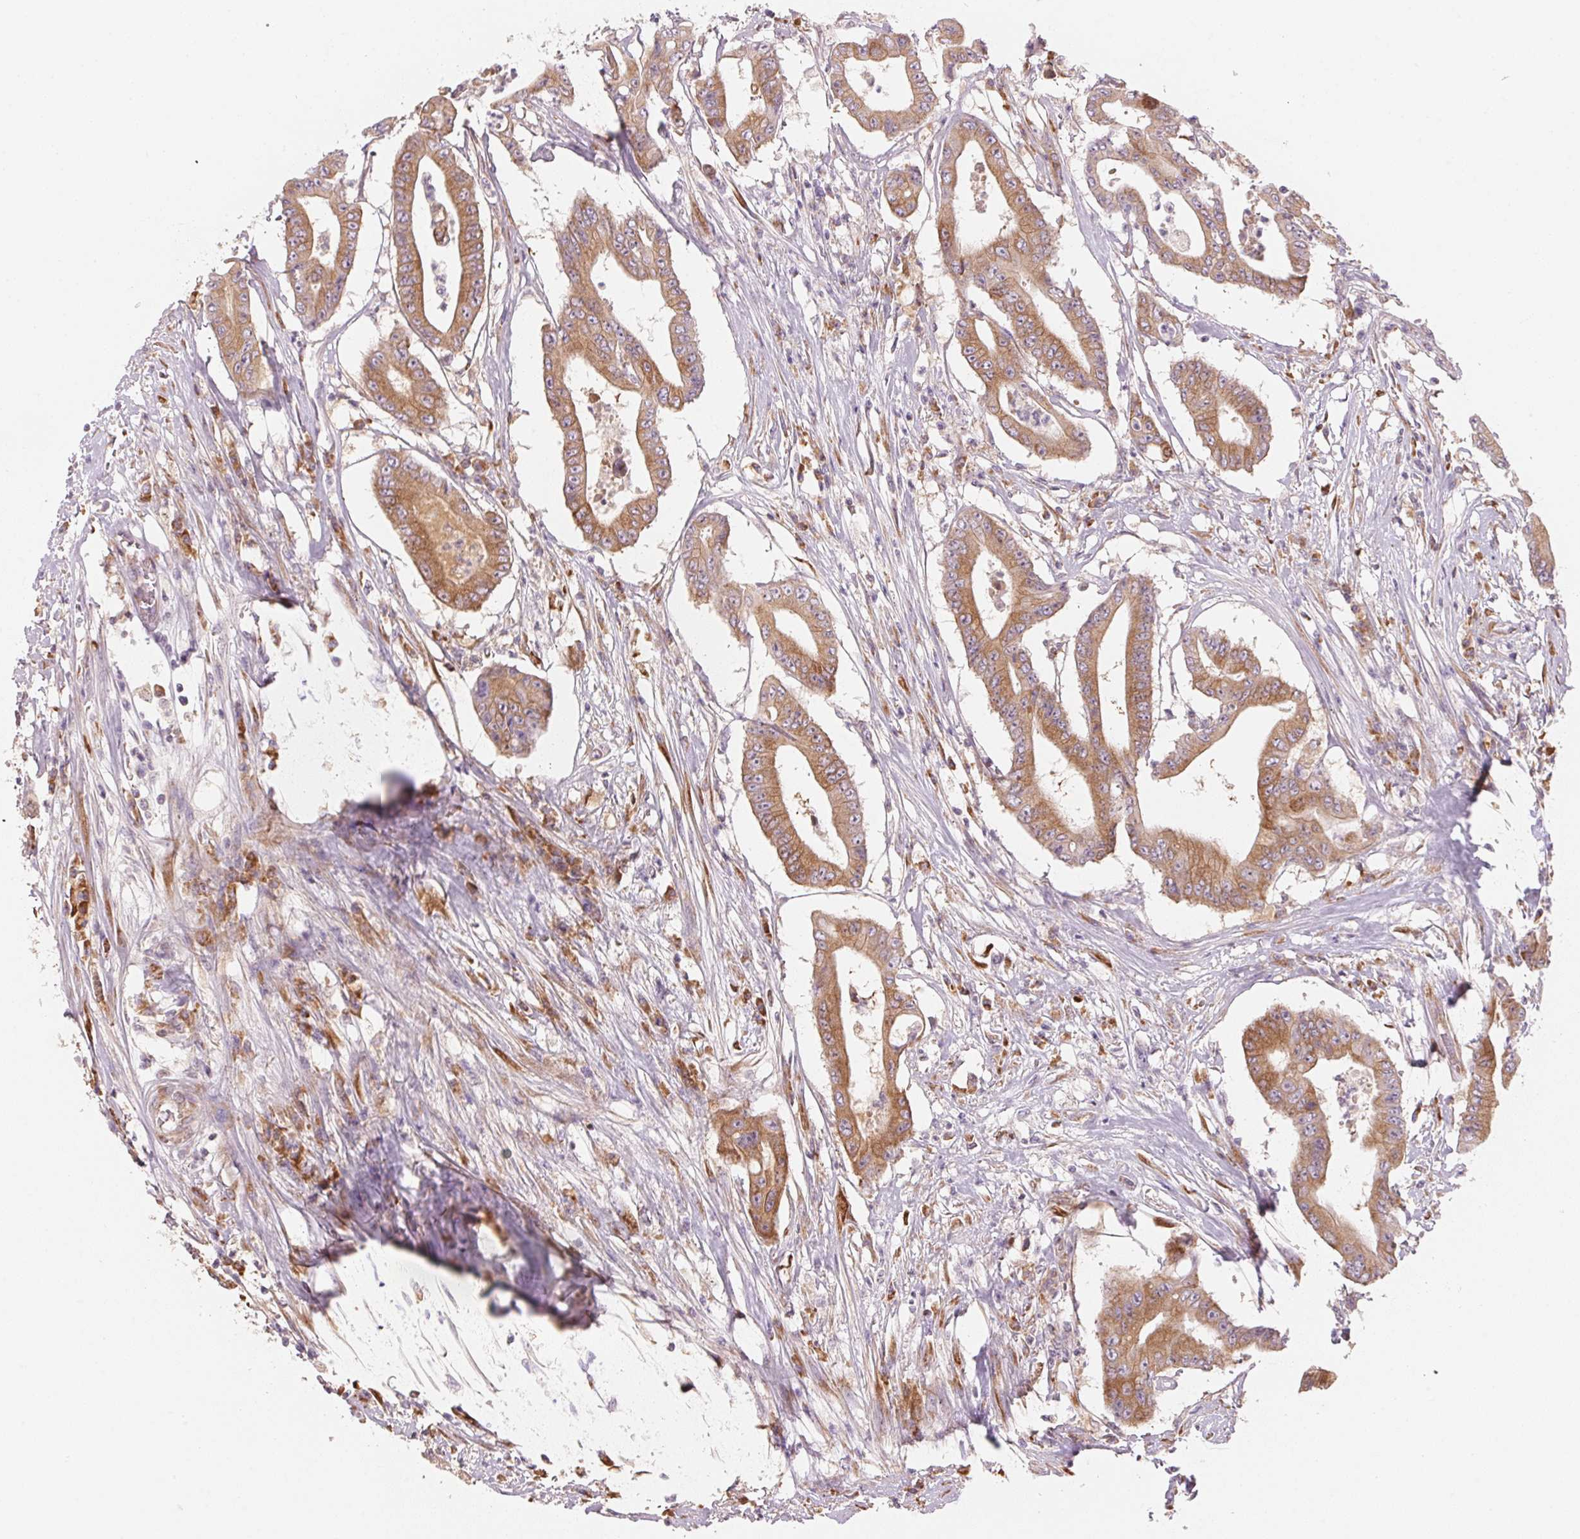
{"staining": {"intensity": "moderate", "quantity": ">75%", "location": "cytoplasmic/membranous"}, "tissue": "colorectal cancer", "cell_type": "Tumor cells", "image_type": "cancer", "snomed": [{"axis": "morphology", "description": "Adenocarcinoma, NOS"}, {"axis": "topography", "description": "Rectum"}], "caption": "A micrograph of human adenocarcinoma (colorectal) stained for a protein displays moderate cytoplasmic/membranous brown staining in tumor cells. The staining is performed using DAB brown chromogen to label protein expression. The nuclei are counter-stained blue using hematoxylin.", "gene": "BLOC1S2", "patient": {"sex": "male", "age": 54}}